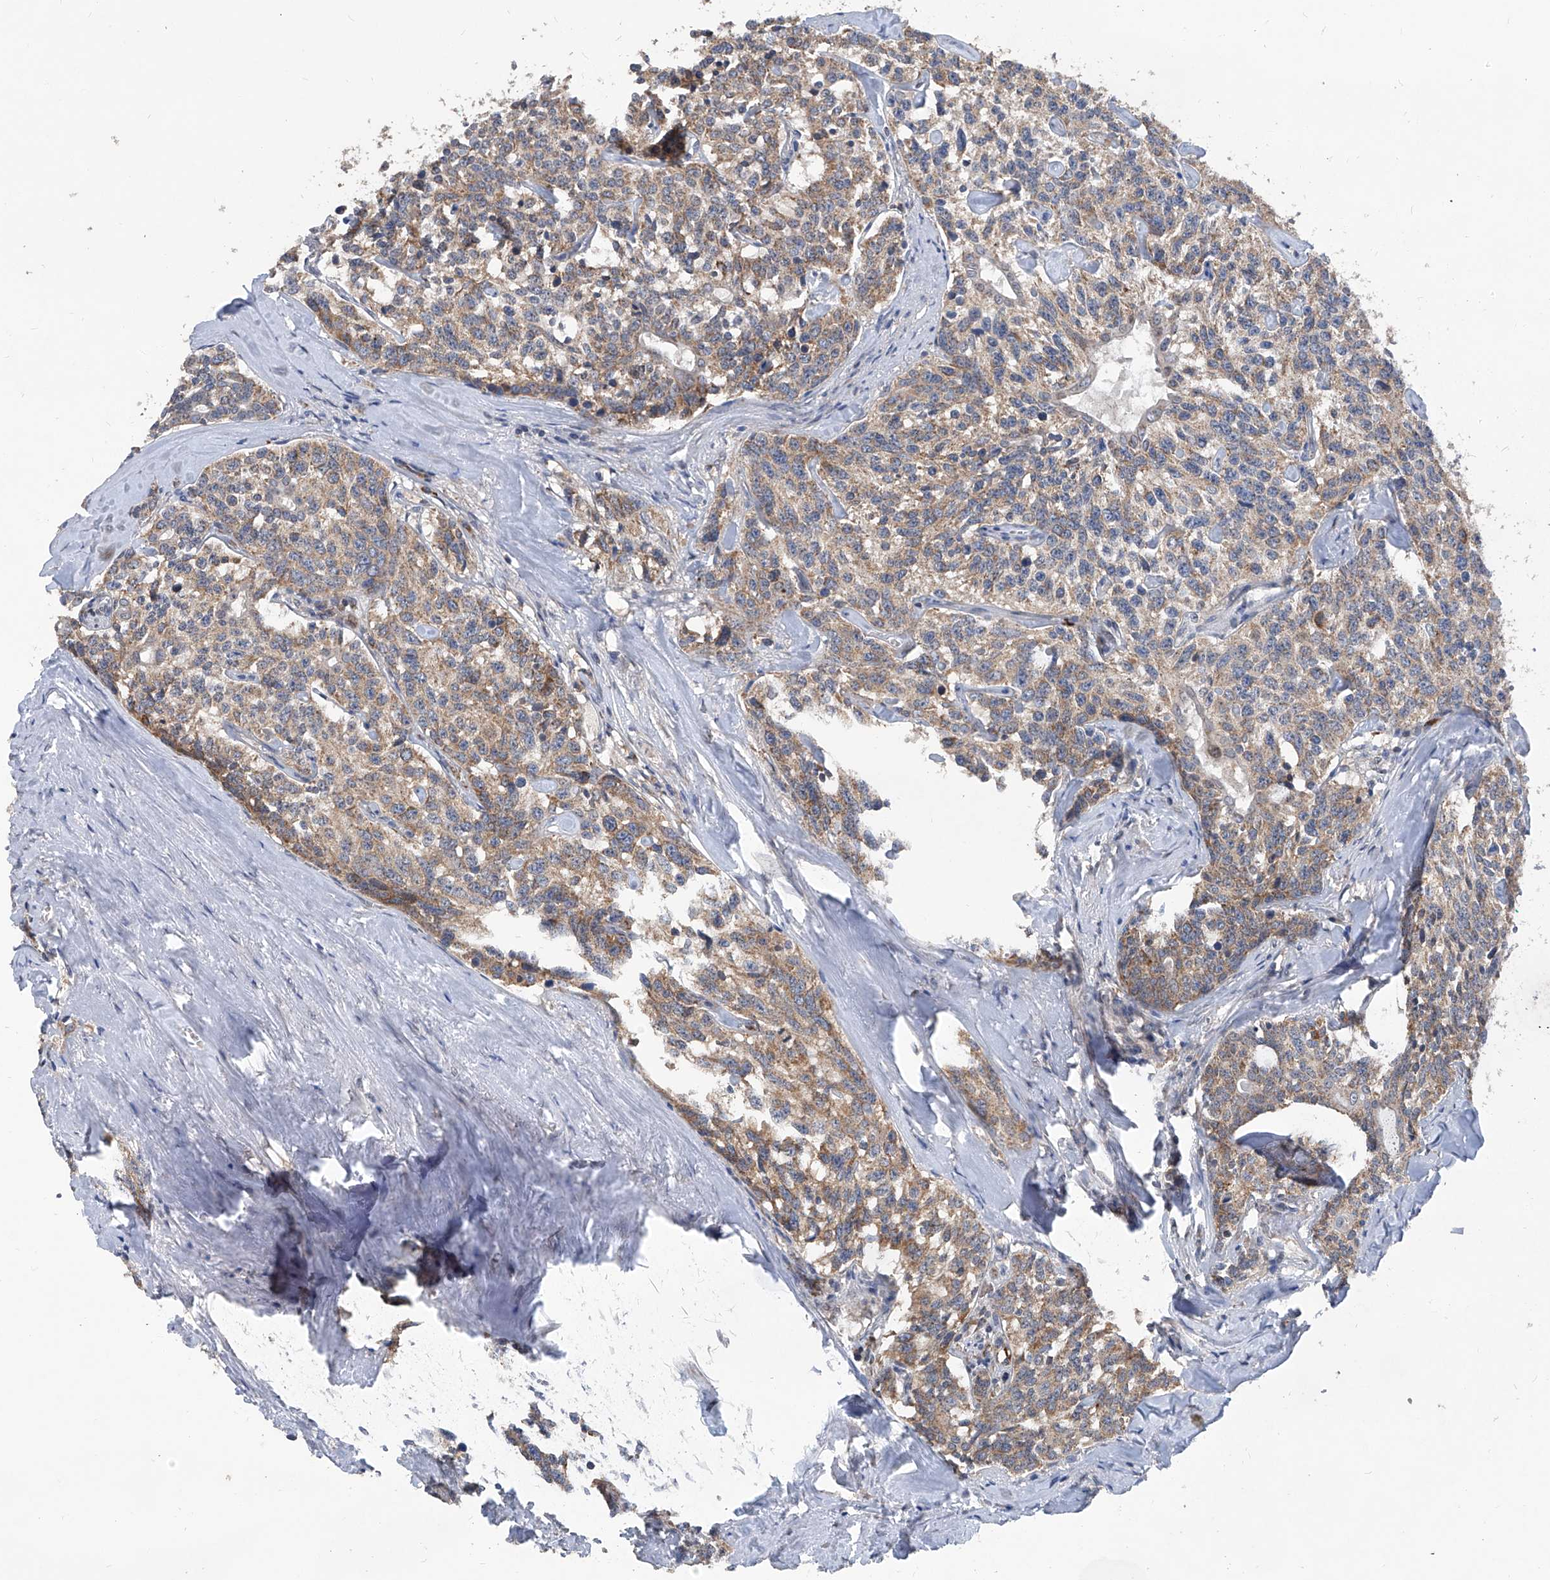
{"staining": {"intensity": "moderate", "quantity": ">75%", "location": "cytoplasmic/membranous"}, "tissue": "carcinoid", "cell_type": "Tumor cells", "image_type": "cancer", "snomed": [{"axis": "morphology", "description": "Carcinoid, malignant, NOS"}, {"axis": "topography", "description": "Lung"}], "caption": "This histopathology image demonstrates IHC staining of human malignant carcinoid, with medium moderate cytoplasmic/membranous staining in approximately >75% of tumor cells.", "gene": "BCKDHB", "patient": {"sex": "female", "age": 46}}